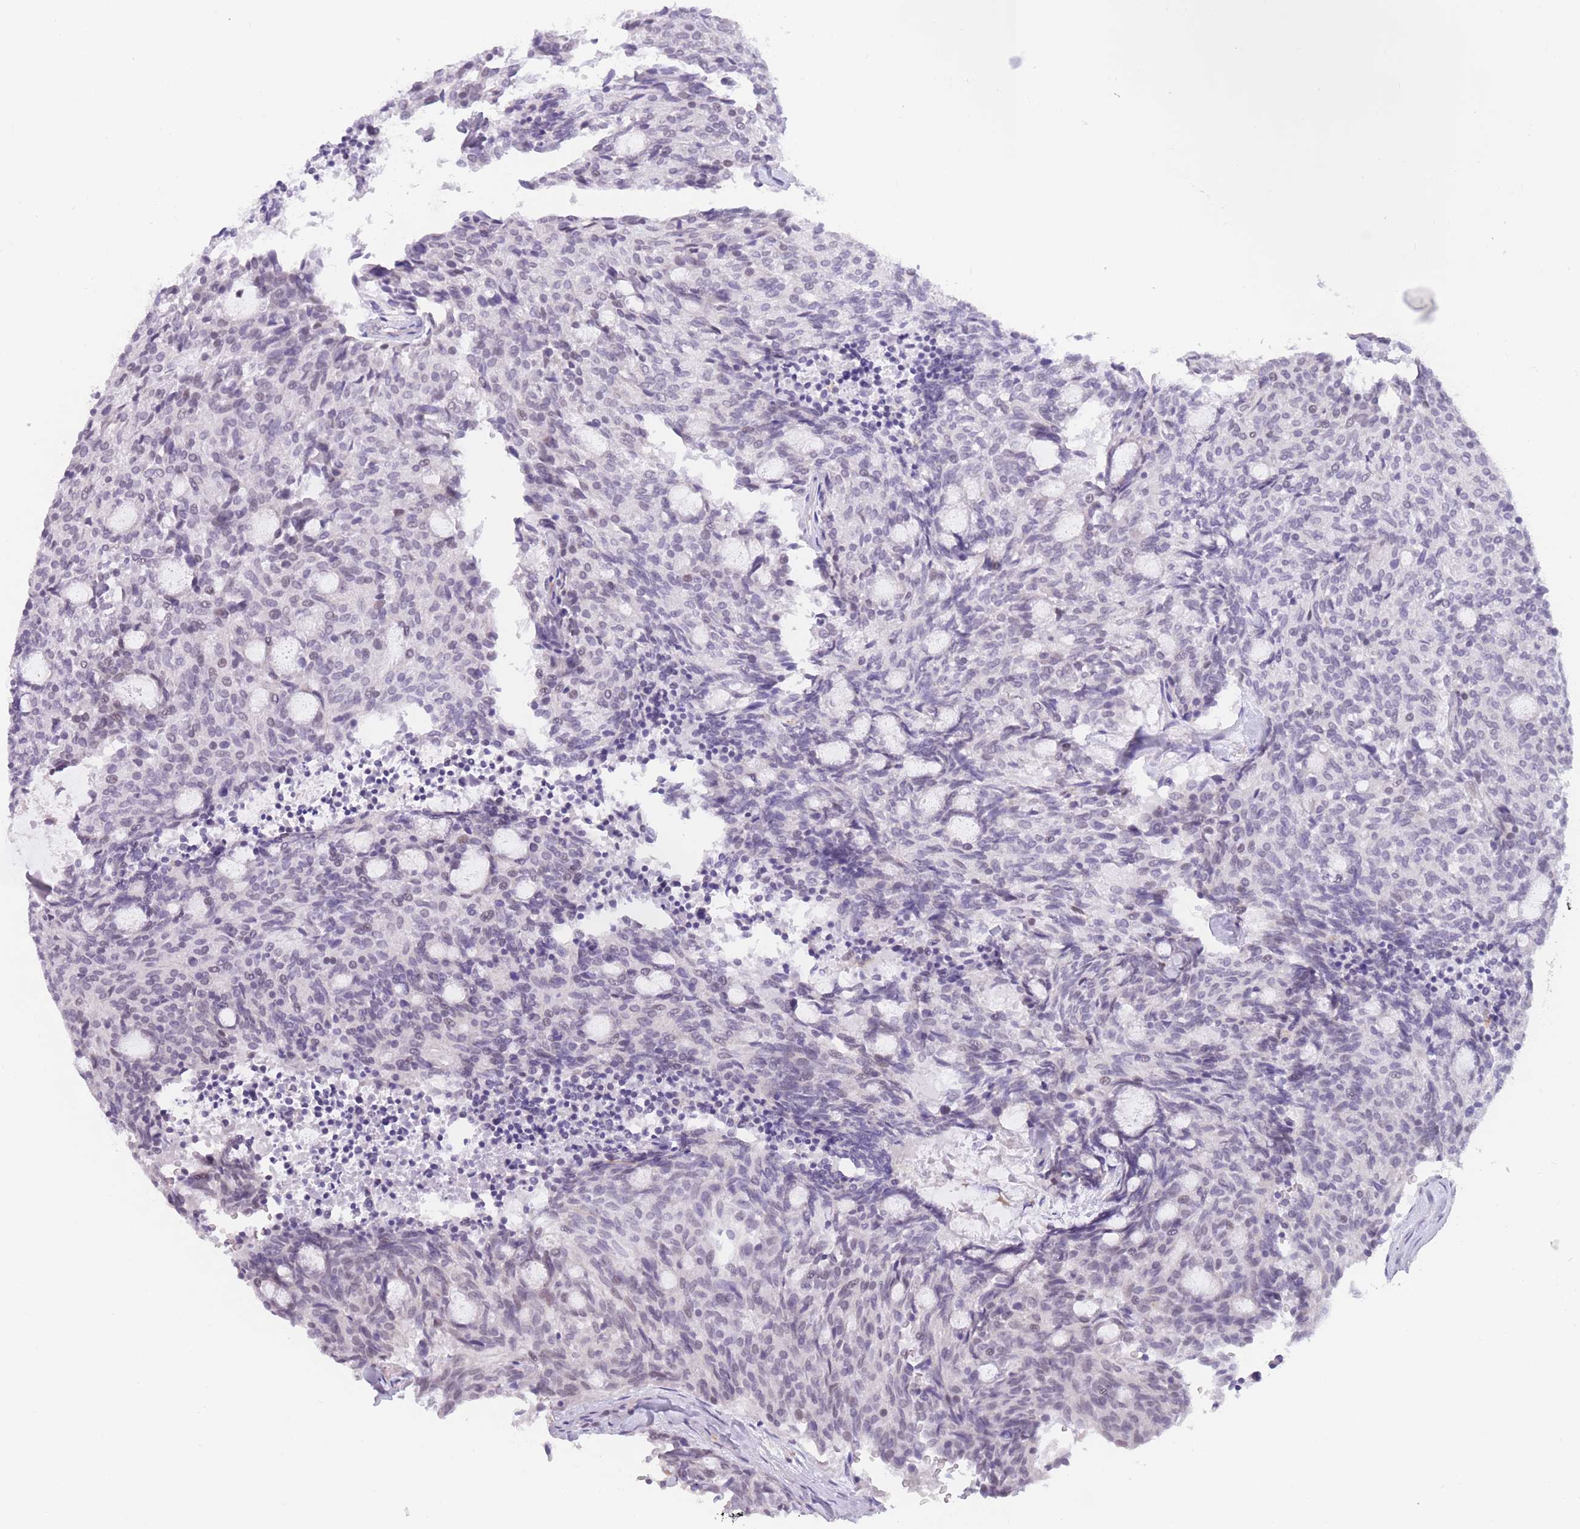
{"staining": {"intensity": "negative", "quantity": "none", "location": "none"}, "tissue": "carcinoid", "cell_type": "Tumor cells", "image_type": "cancer", "snomed": [{"axis": "morphology", "description": "Carcinoid, malignant, NOS"}, {"axis": "topography", "description": "Pancreas"}], "caption": "Carcinoid was stained to show a protein in brown. There is no significant positivity in tumor cells.", "gene": "PODXL", "patient": {"sex": "female", "age": 54}}